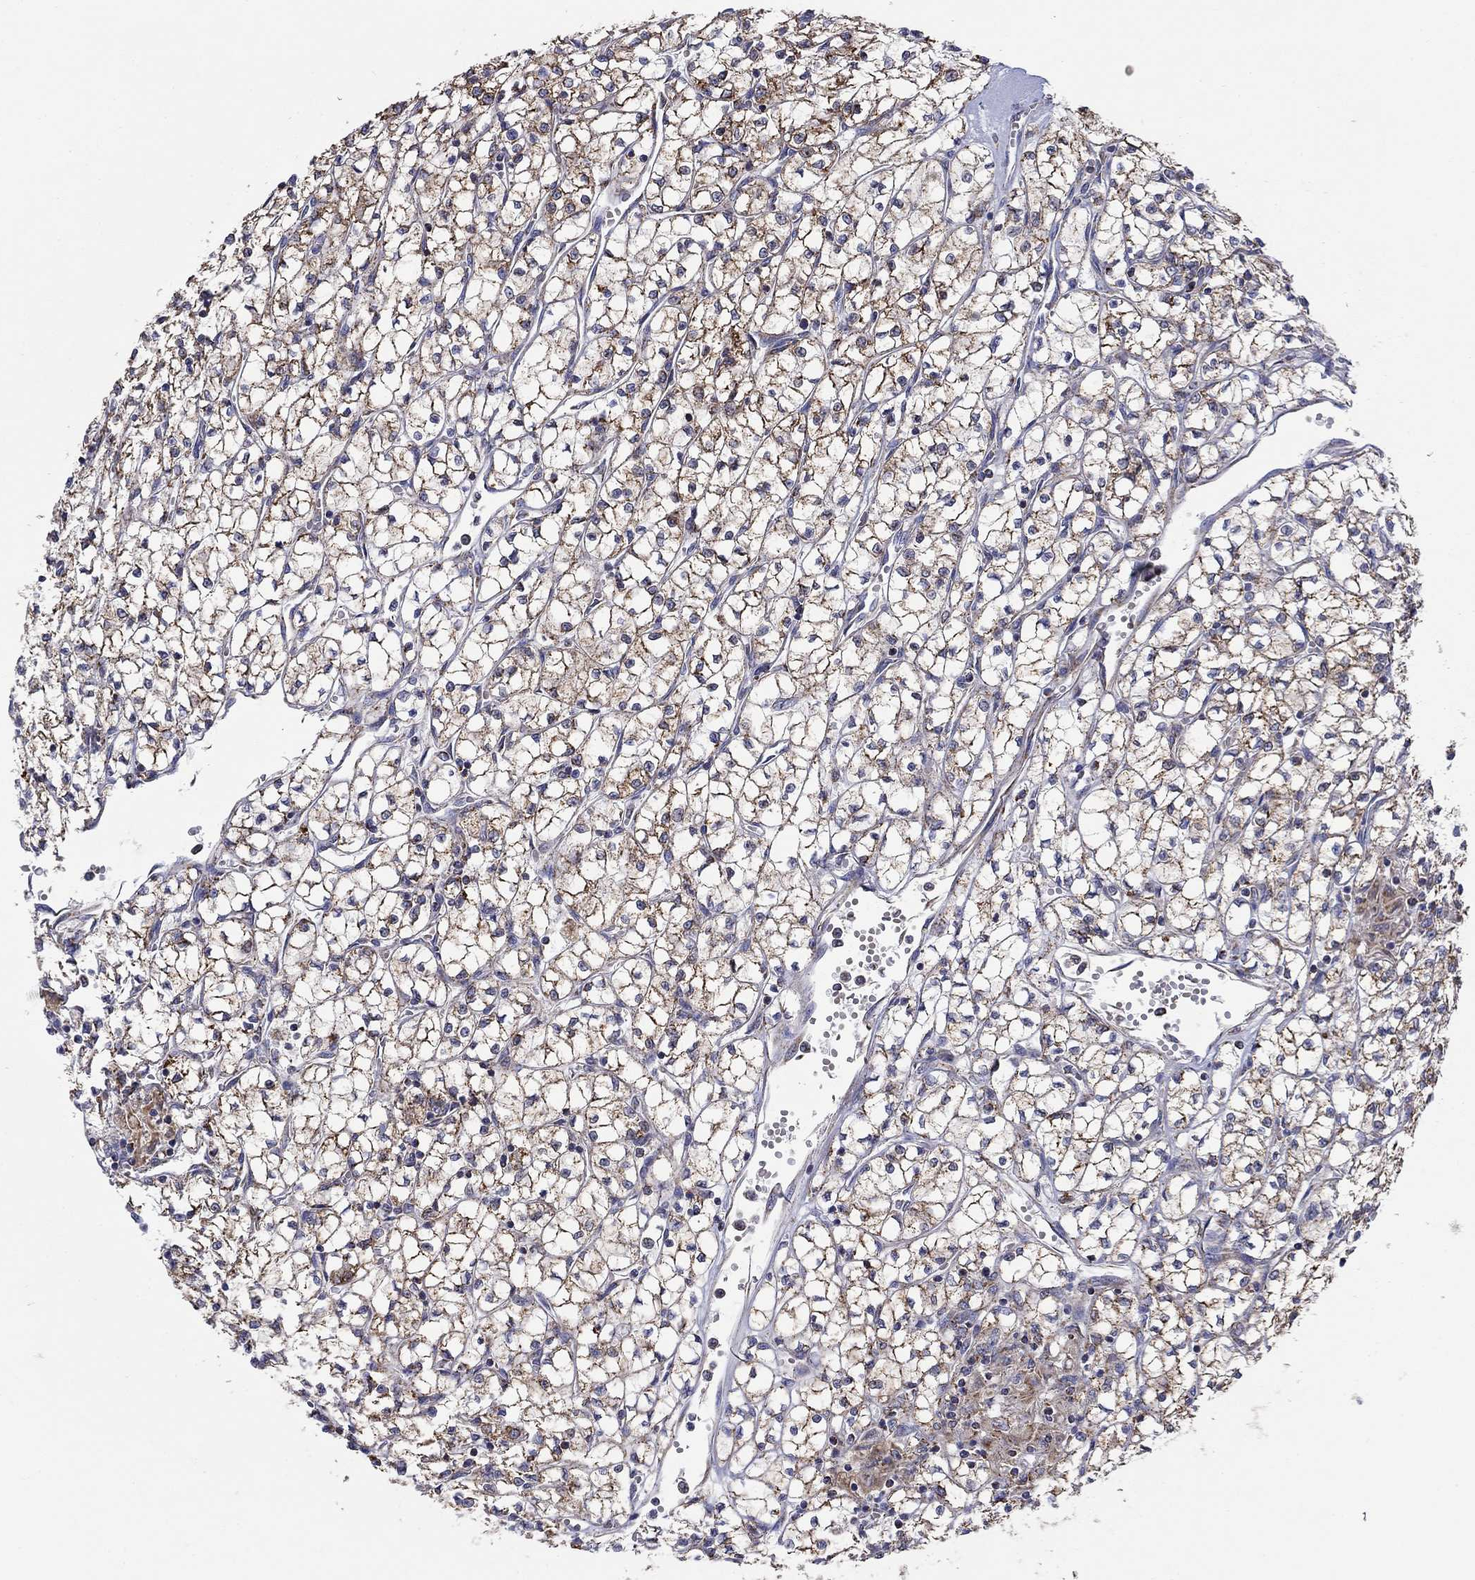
{"staining": {"intensity": "moderate", "quantity": ">75%", "location": "cytoplasmic/membranous"}, "tissue": "renal cancer", "cell_type": "Tumor cells", "image_type": "cancer", "snomed": [{"axis": "morphology", "description": "Adenocarcinoma, NOS"}, {"axis": "topography", "description": "Kidney"}], "caption": "High-magnification brightfield microscopy of renal cancer (adenocarcinoma) stained with DAB (3,3'-diaminobenzidine) (brown) and counterstained with hematoxylin (blue). tumor cells exhibit moderate cytoplasmic/membranous staining is seen in approximately>75% of cells.", "gene": "HPS5", "patient": {"sex": "female", "age": 64}}